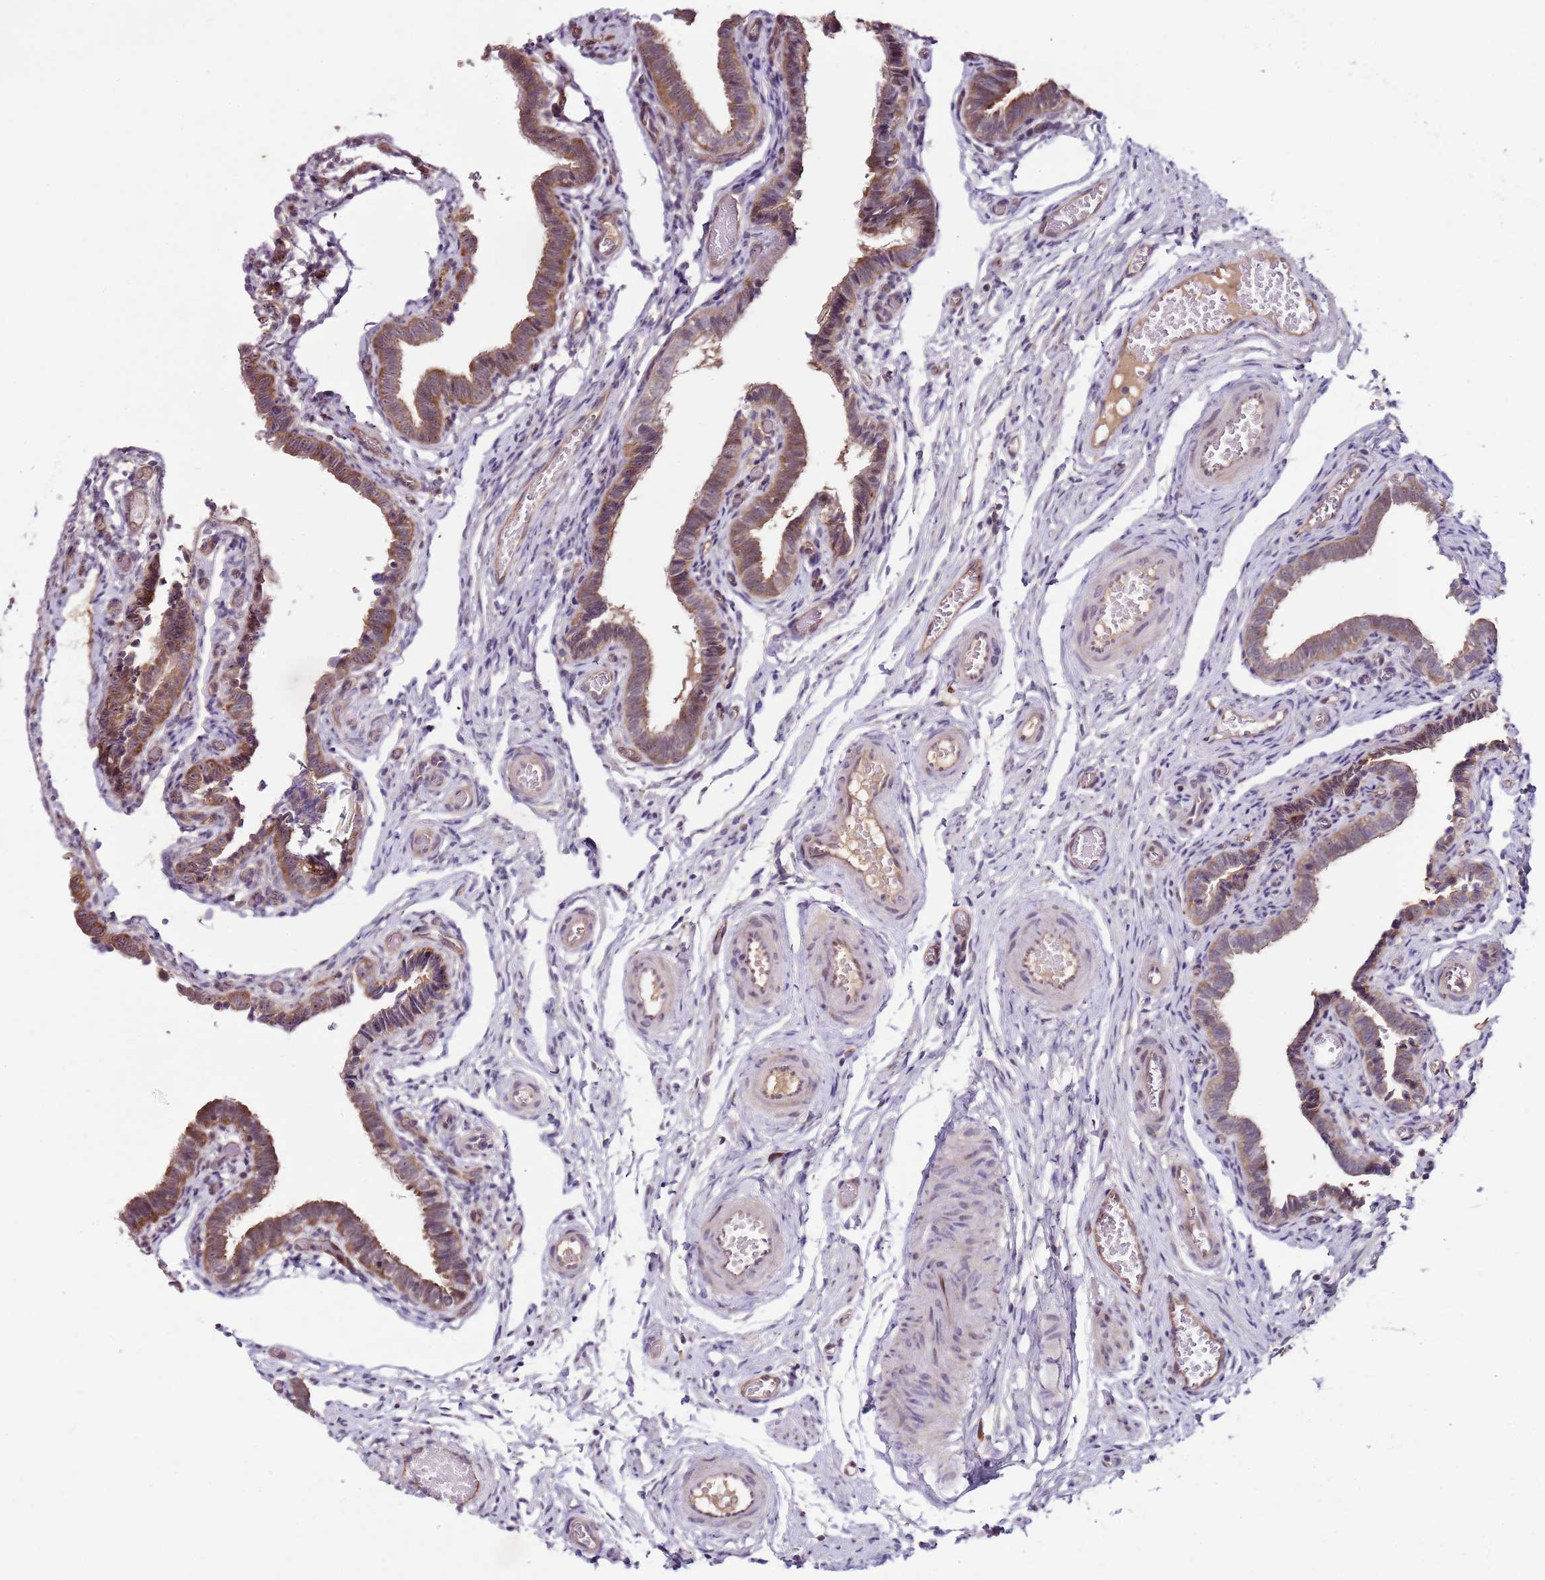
{"staining": {"intensity": "moderate", "quantity": ">75%", "location": "cytoplasmic/membranous"}, "tissue": "fallopian tube", "cell_type": "Glandular cells", "image_type": "normal", "snomed": [{"axis": "morphology", "description": "Normal tissue, NOS"}, {"axis": "topography", "description": "Fallopian tube"}], "caption": "Fallopian tube stained for a protein (brown) reveals moderate cytoplasmic/membranous positive positivity in about >75% of glandular cells.", "gene": "FBXL22", "patient": {"sex": "female", "age": 36}}